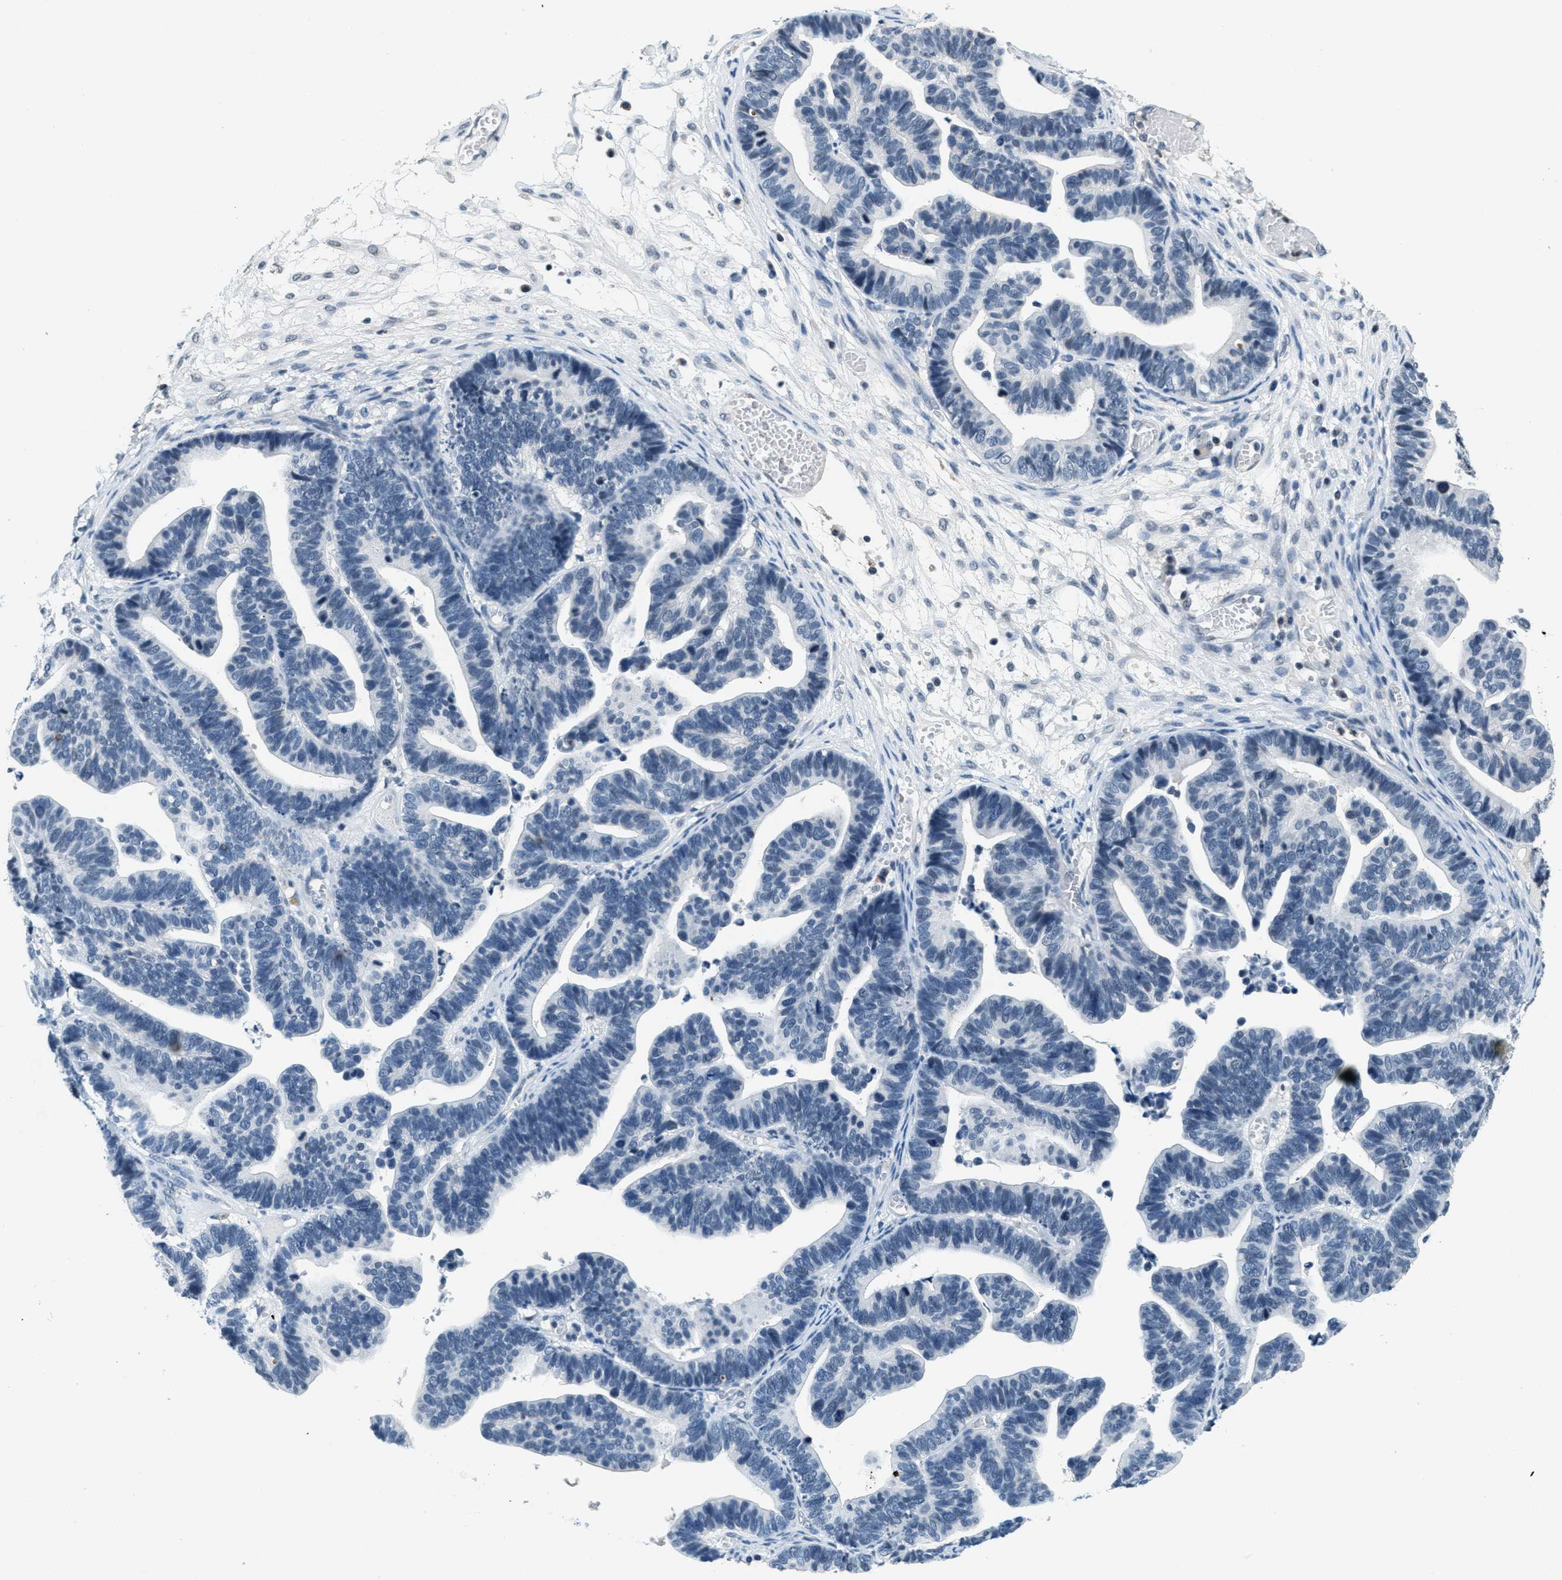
{"staining": {"intensity": "negative", "quantity": "none", "location": "none"}, "tissue": "ovarian cancer", "cell_type": "Tumor cells", "image_type": "cancer", "snomed": [{"axis": "morphology", "description": "Cystadenocarcinoma, serous, NOS"}, {"axis": "topography", "description": "Ovary"}], "caption": "This is an immunohistochemistry histopathology image of serous cystadenocarcinoma (ovarian). There is no expression in tumor cells.", "gene": "CA4", "patient": {"sex": "female", "age": 56}}